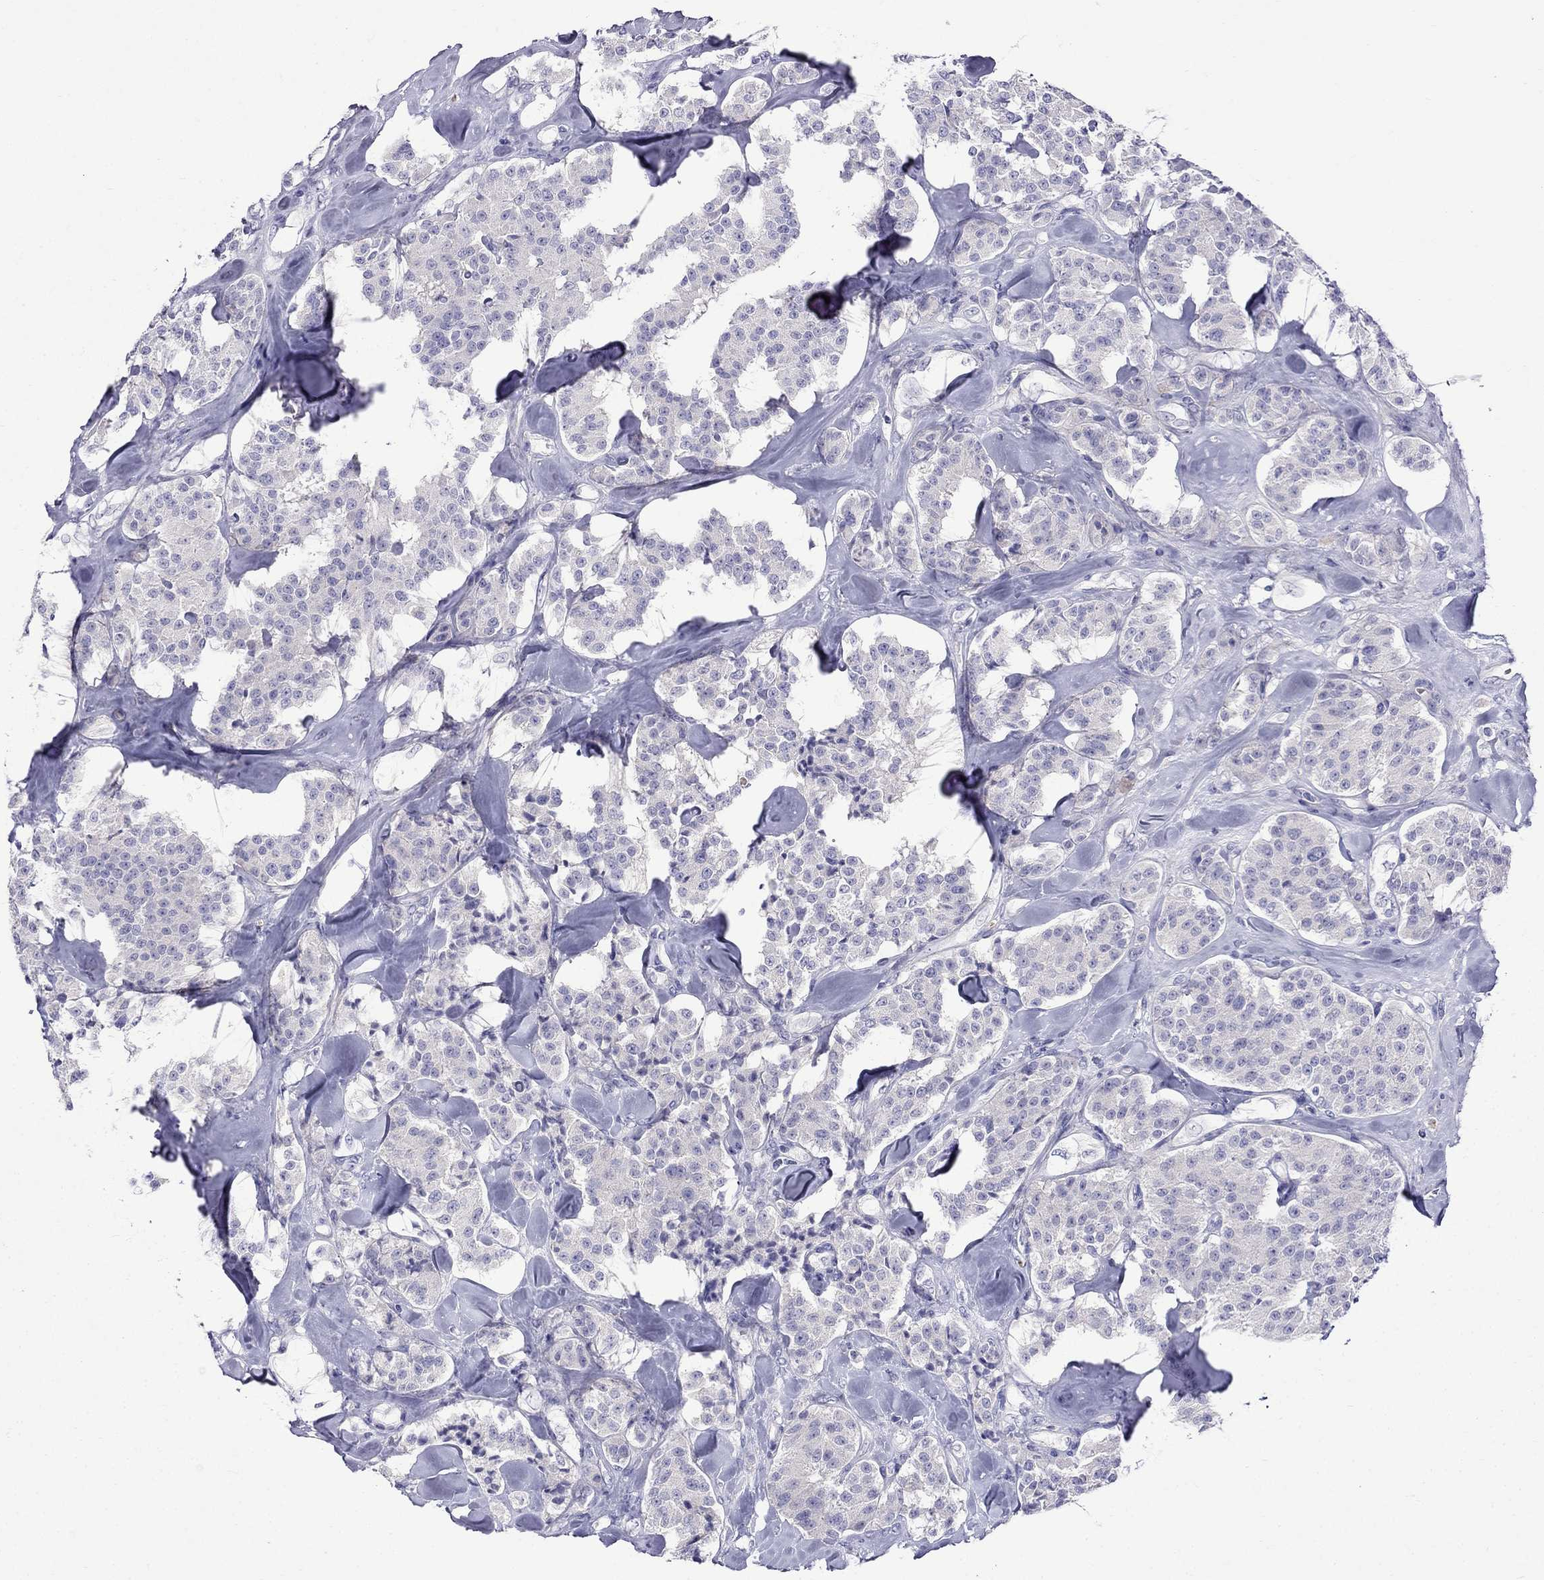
{"staining": {"intensity": "negative", "quantity": "none", "location": "none"}, "tissue": "carcinoid", "cell_type": "Tumor cells", "image_type": "cancer", "snomed": [{"axis": "morphology", "description": "Carcinoid, malignant, NOS"}, {"axis": "topography", "description": "Pancreas"}], "caption": "The micrograph displays no staining of tumor cells in carcinoid. Brightfield microscopy of immunohistochemistry (IHC) stained with DAB (3,3'-diaminobenzidine) (brown) and hematoxylin (blue), captured at high magnification.", "gene": "PATE1", "patient": {"sex": "male", "age": 41}}